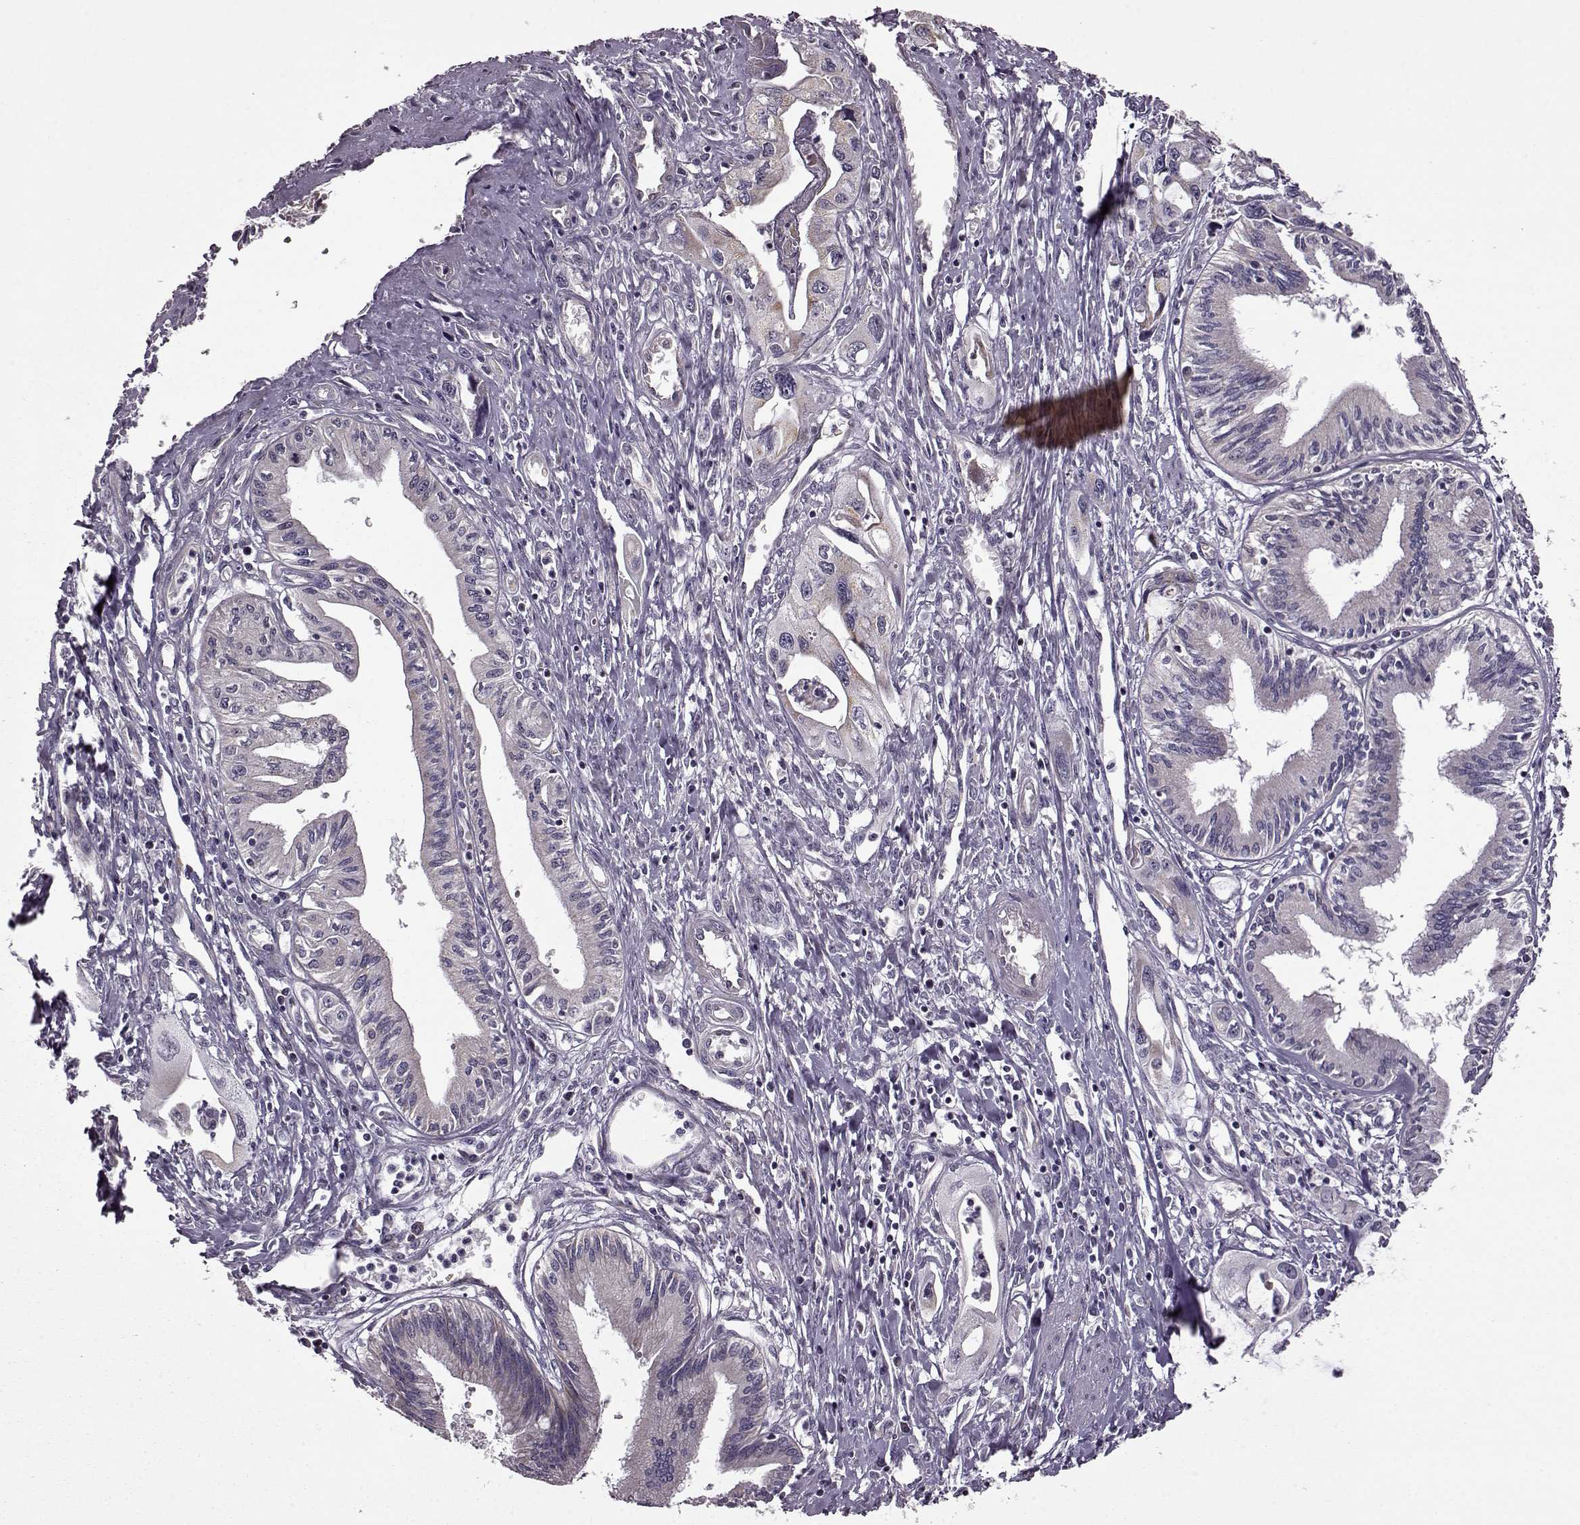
{"staining": {"intensity": "moderate", "quantity": "<25%", "location": "cytoplasmic/membranous"}, "tissue": "pancreatic cancer", "cell_type": "Tumor cells", "image_type": "cancer", "snomed": [{"axis": "morphology", "description": "Adenocarcinoma, NOS"}, {"axis": "topography", "description": "Pancreas"}], "caption": "Pancreatic cancer (adenocarcinoma) stained for a protein displays moderate cytoplasmic/membranous positivity in tumor cells. Using DAB (brown) and hematoxylin (blue) stains, captured at high magnification using brightfield microscopy.", "gene": "MTSS1", "patient": {"sex": "male", "age": 60}}